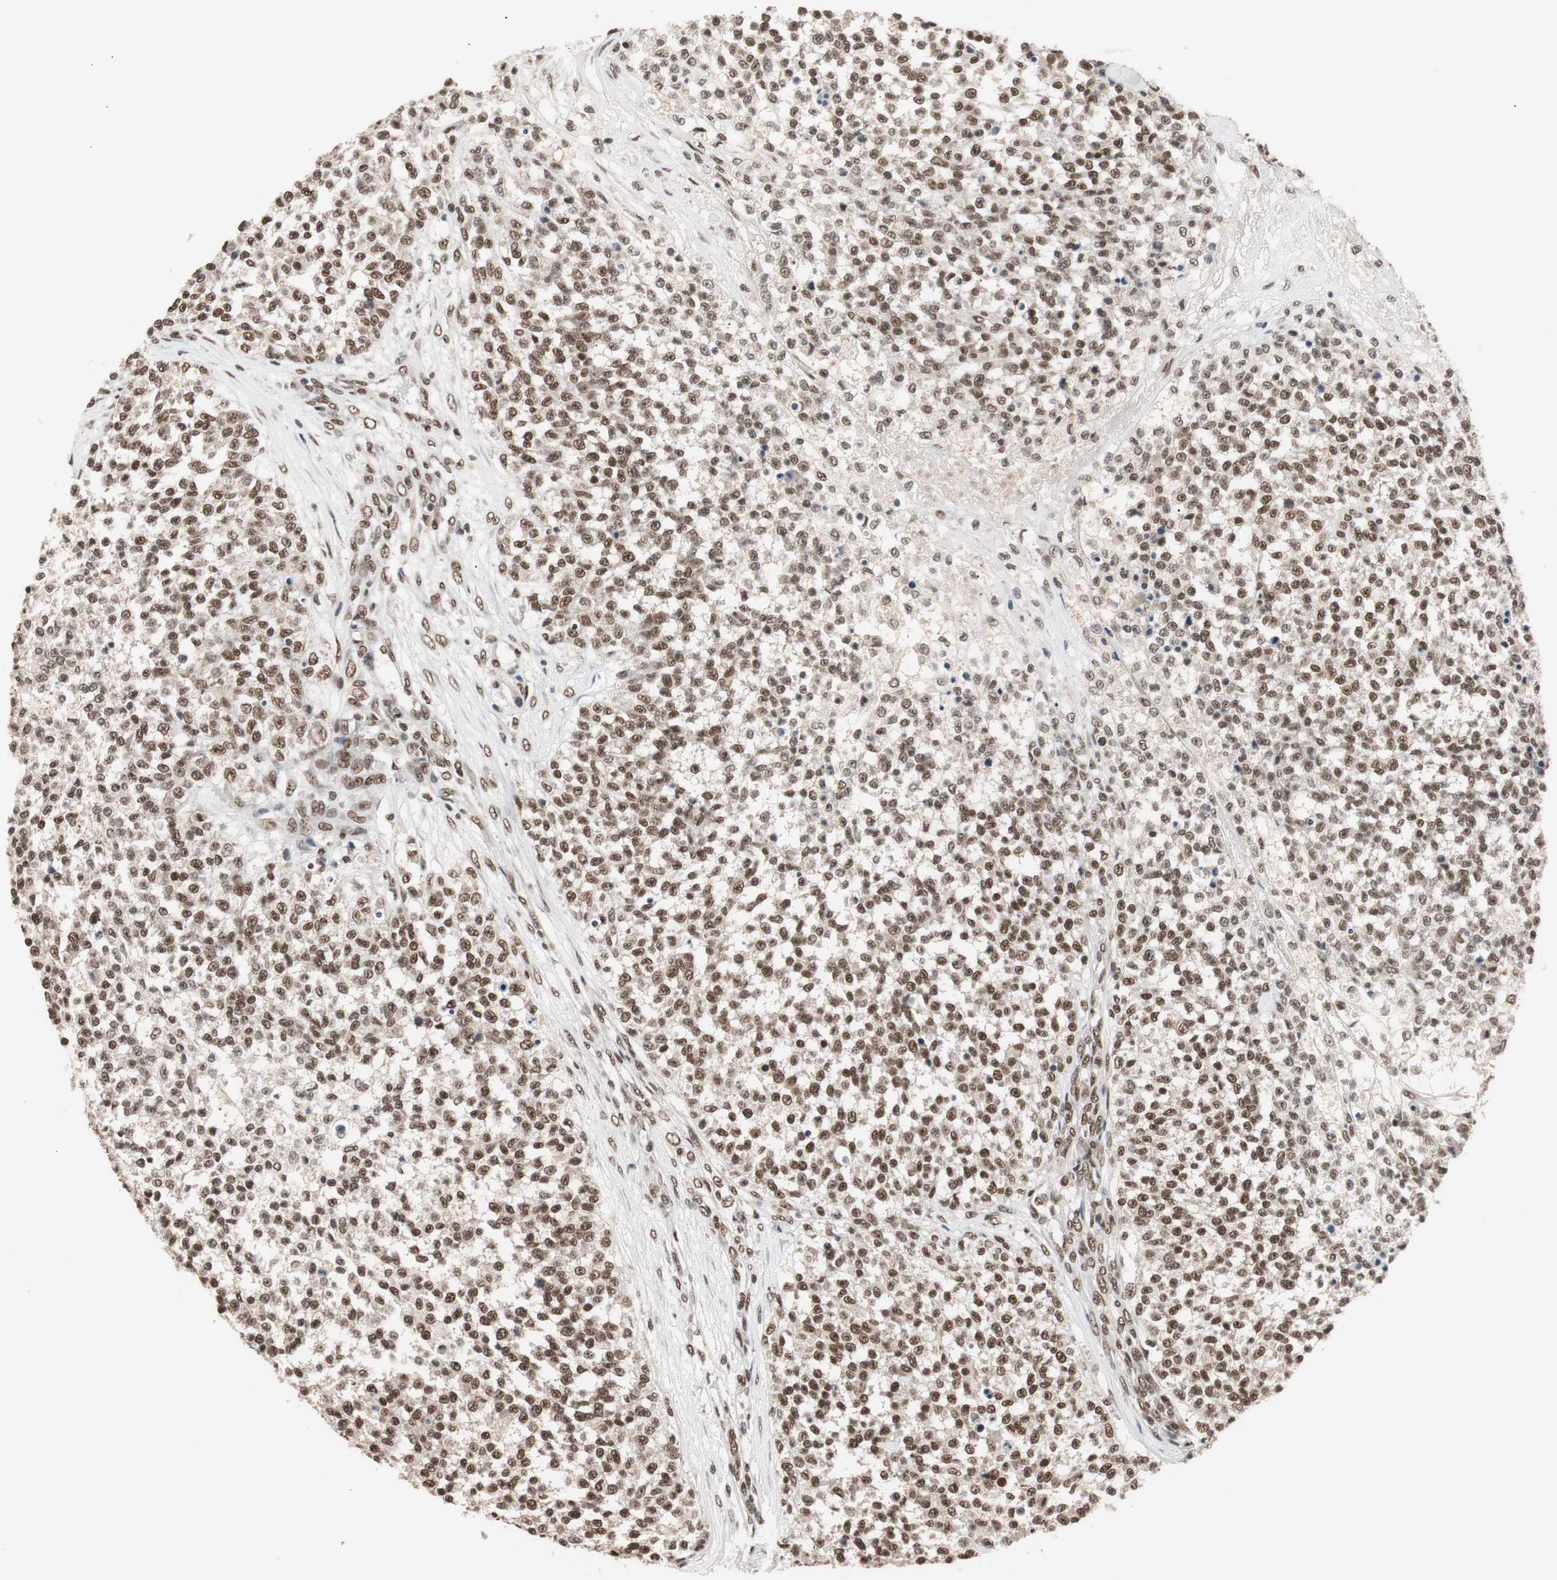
{"staining": {"intensity": "moderate", "quantity": ">75%", "location": "nuclear"}, "tissue": "testis cancer", "cell_type": "Tumor cells", "image_type": "cancer", "snomed": [{"axis": "morphology", "description": "Seminoma, NOS"}, {"axis": "topography", "description": "Testis"}], "caption": "Immunohistochemical staining of seminoma (testis) displays moderate nuclear protein expression in approximately >75% of tumor cells.", "gene": "CHAMP1", "patient": {"sex": "male", "age": 59}}